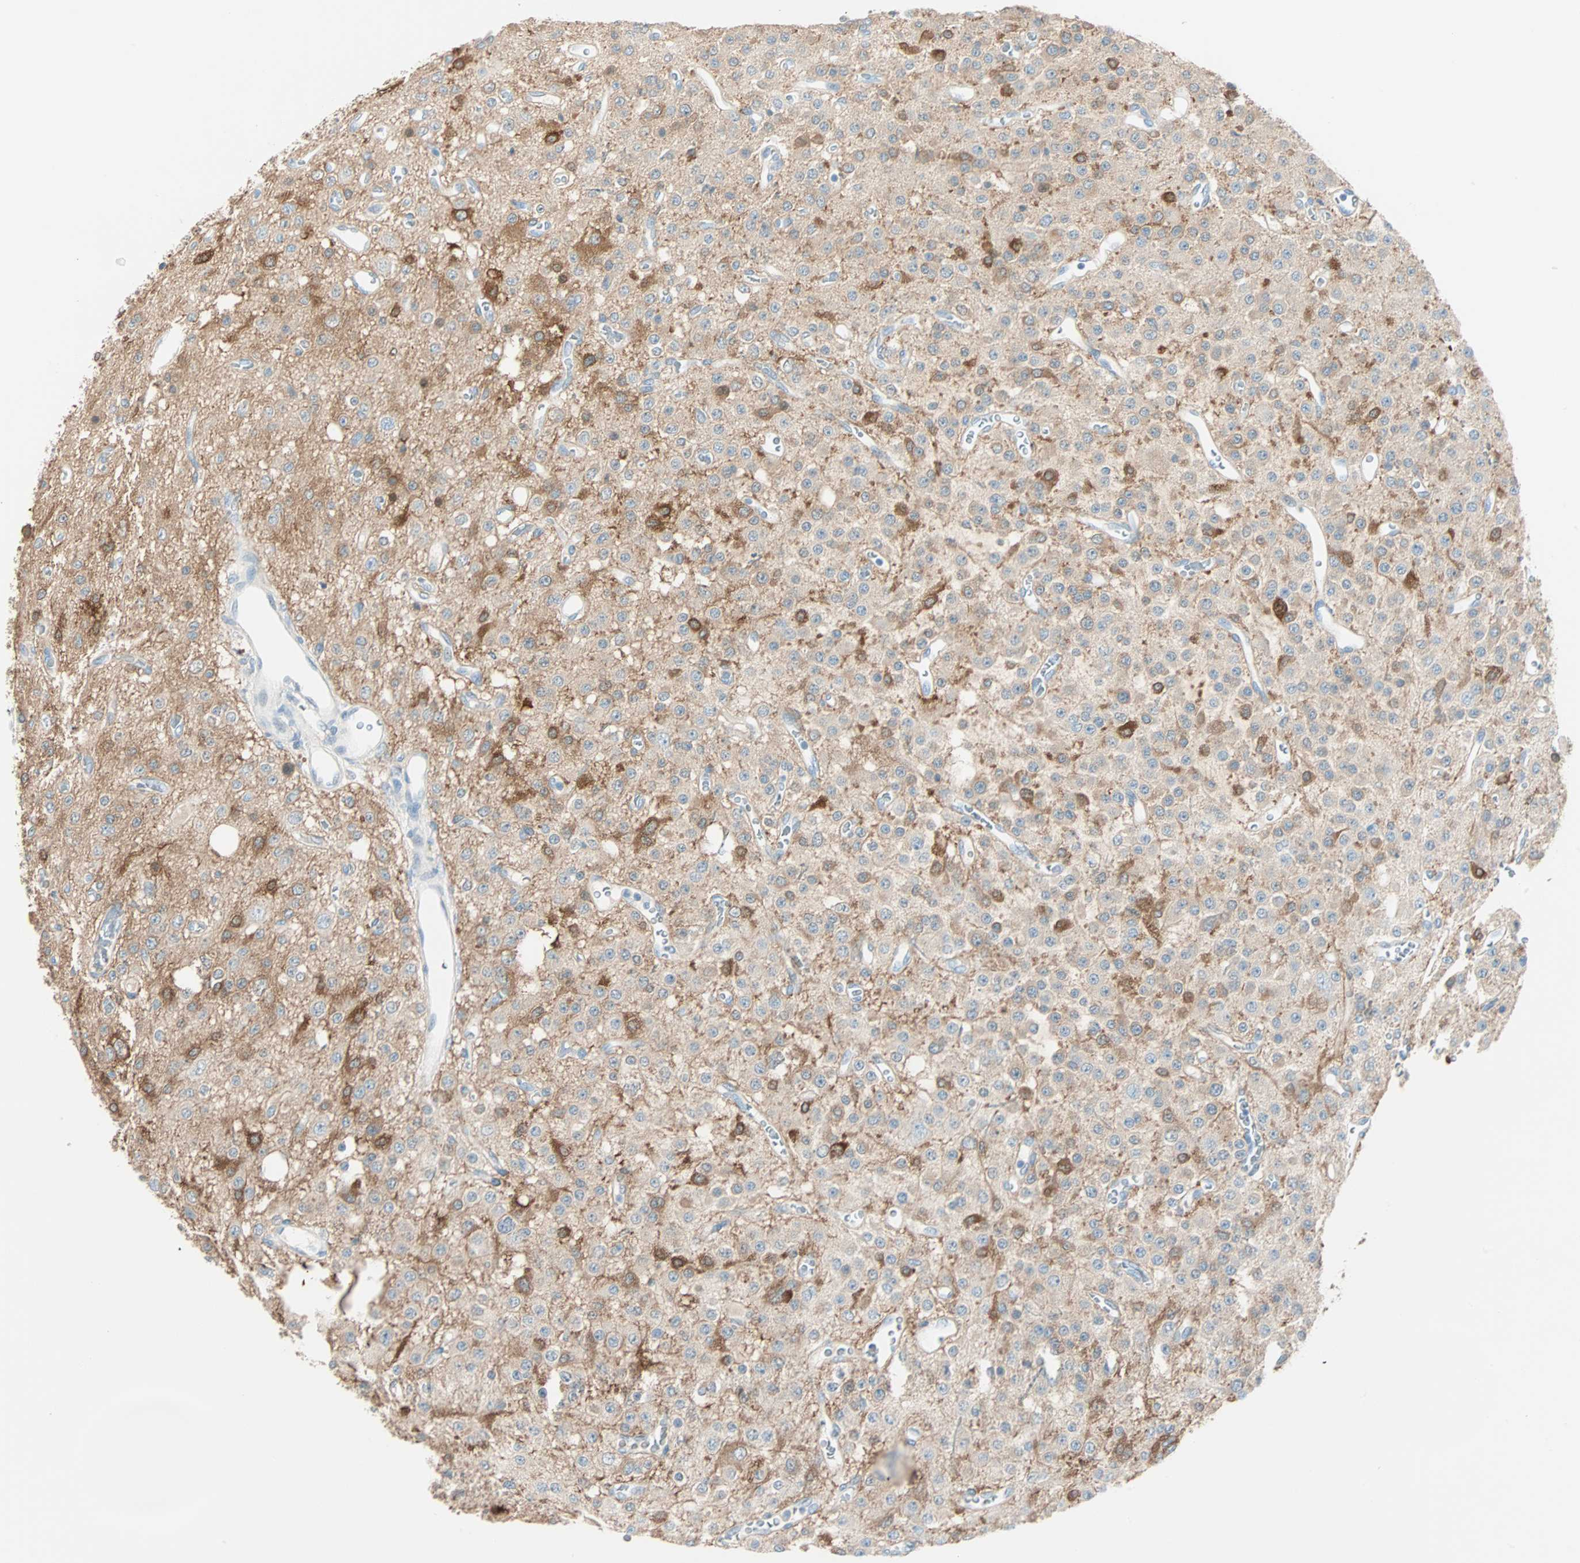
{"staining": {"intensity": "moderate", "quantity": "25%-75%", "location": "cytoplasmic/membranous"}, "tissue": "glioma", "cell_type": "Tumor cells", "image_type": "cancer", "snomed": [{"axis": "morphology", "description": "Glioma, malignant, Low grade"}, {"axis": "topography", "description": "Cerebral cortex"}], "caption": "Glioma stained with DAB (3,3'-diaminobenzidine) IHC reveals medium levels of moderate cytoplasmic/membranous expression in about 25%-75% of tumor cells. Immunohistochemistry stains the protein of interest in brown and the nuclei are stained blue.", "gene": "ATF6", "patient": {"sex": "female", "age": 47}}